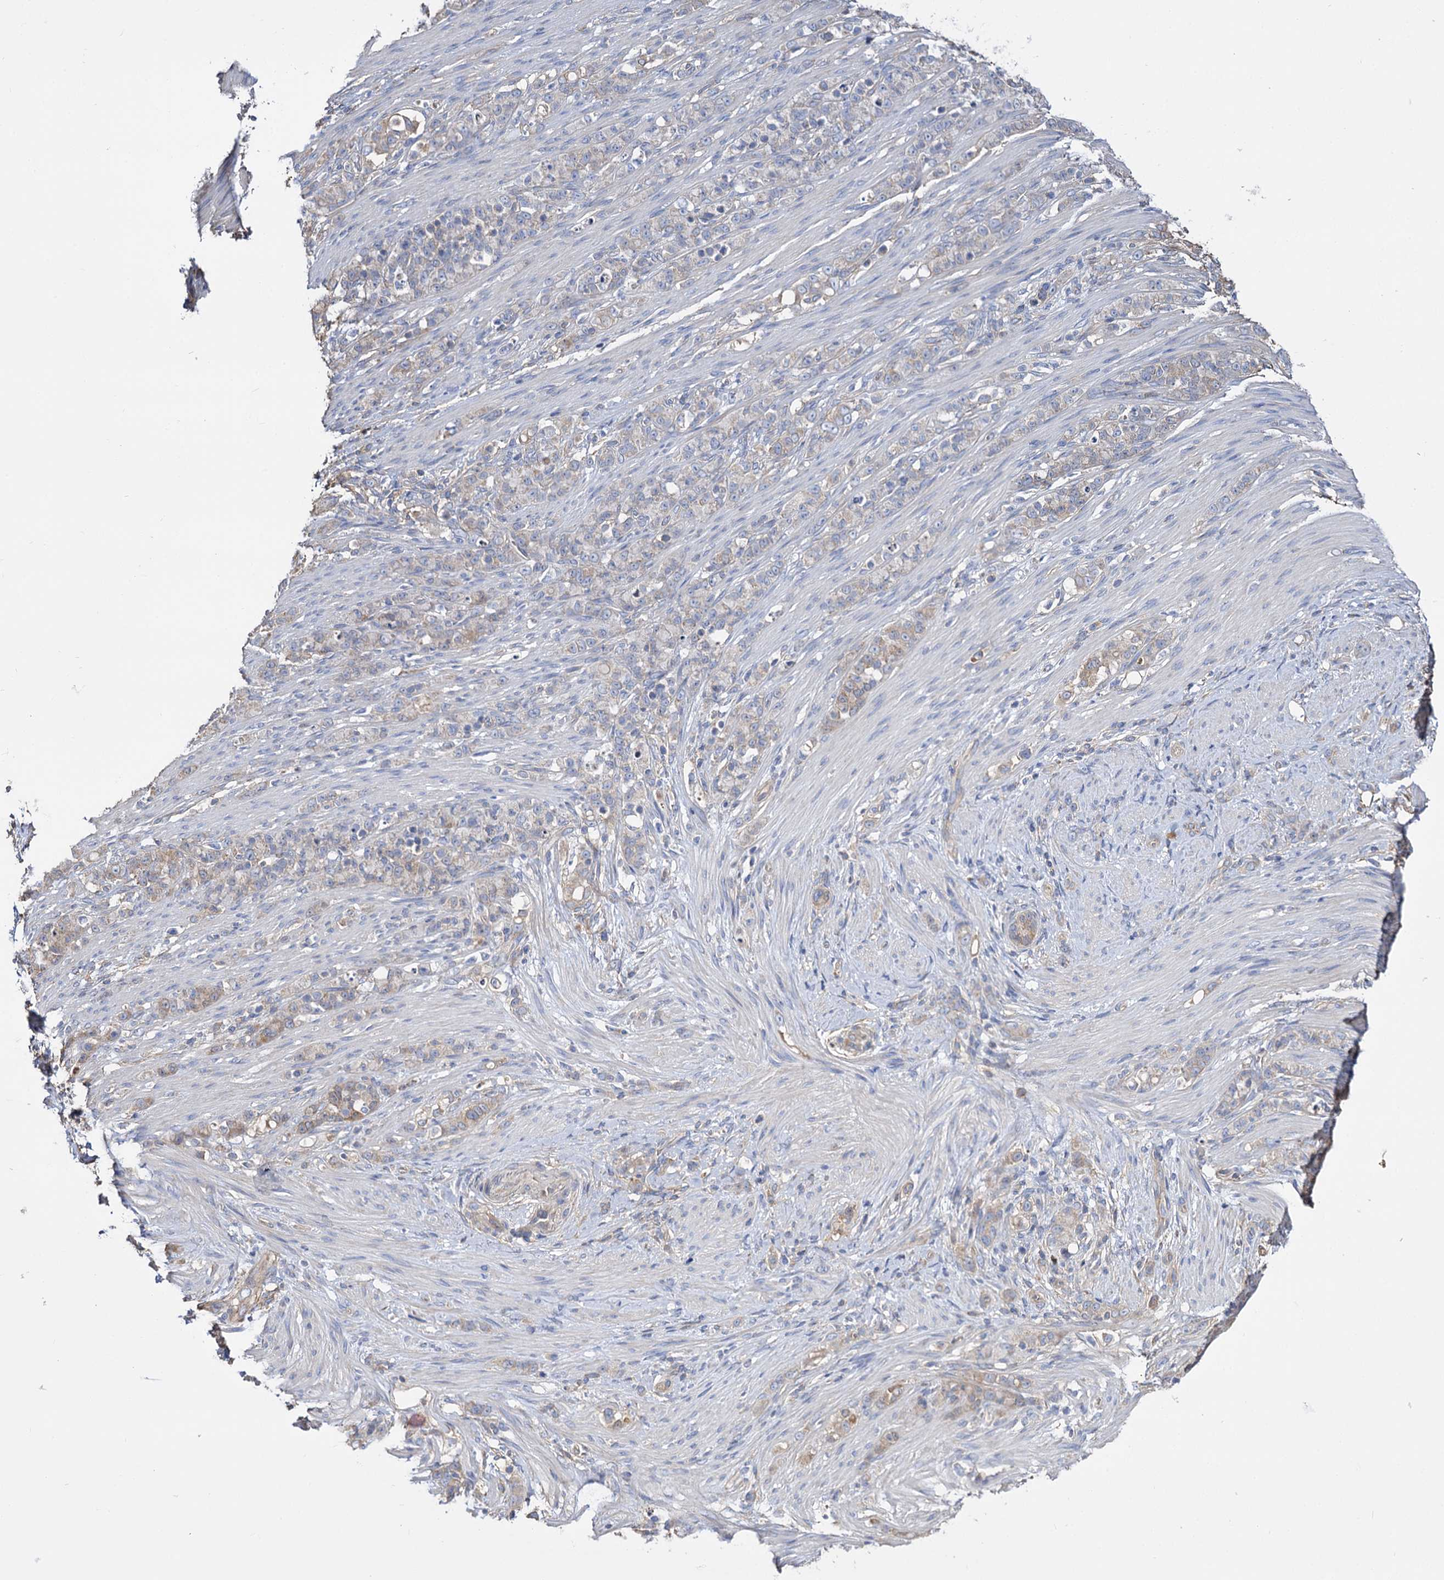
{"staining": {"intensity": "weak", "quantity": "<25%", "location": "cytoplasmic/membranous"}, "tissue": "stomach cancer", "cell_type": "Tumor cells", "image_type": "cancer", "snomed": [{"axis": "morphology", "description": "Adenocarcinoma, NOS"}, {"axis": "topography", "description": "Stomach"}], "caption": "Immunohistochemistry (IHC) photomicrograph of neoplastic tissue: adenocarcinoma (stomach) stained with DAB (3,3'-diaminobenzidine) exhibits no significant protein staining in tumor cells.", "gene": "IDI1", "patient": {"sex": "female", "age": 79}}